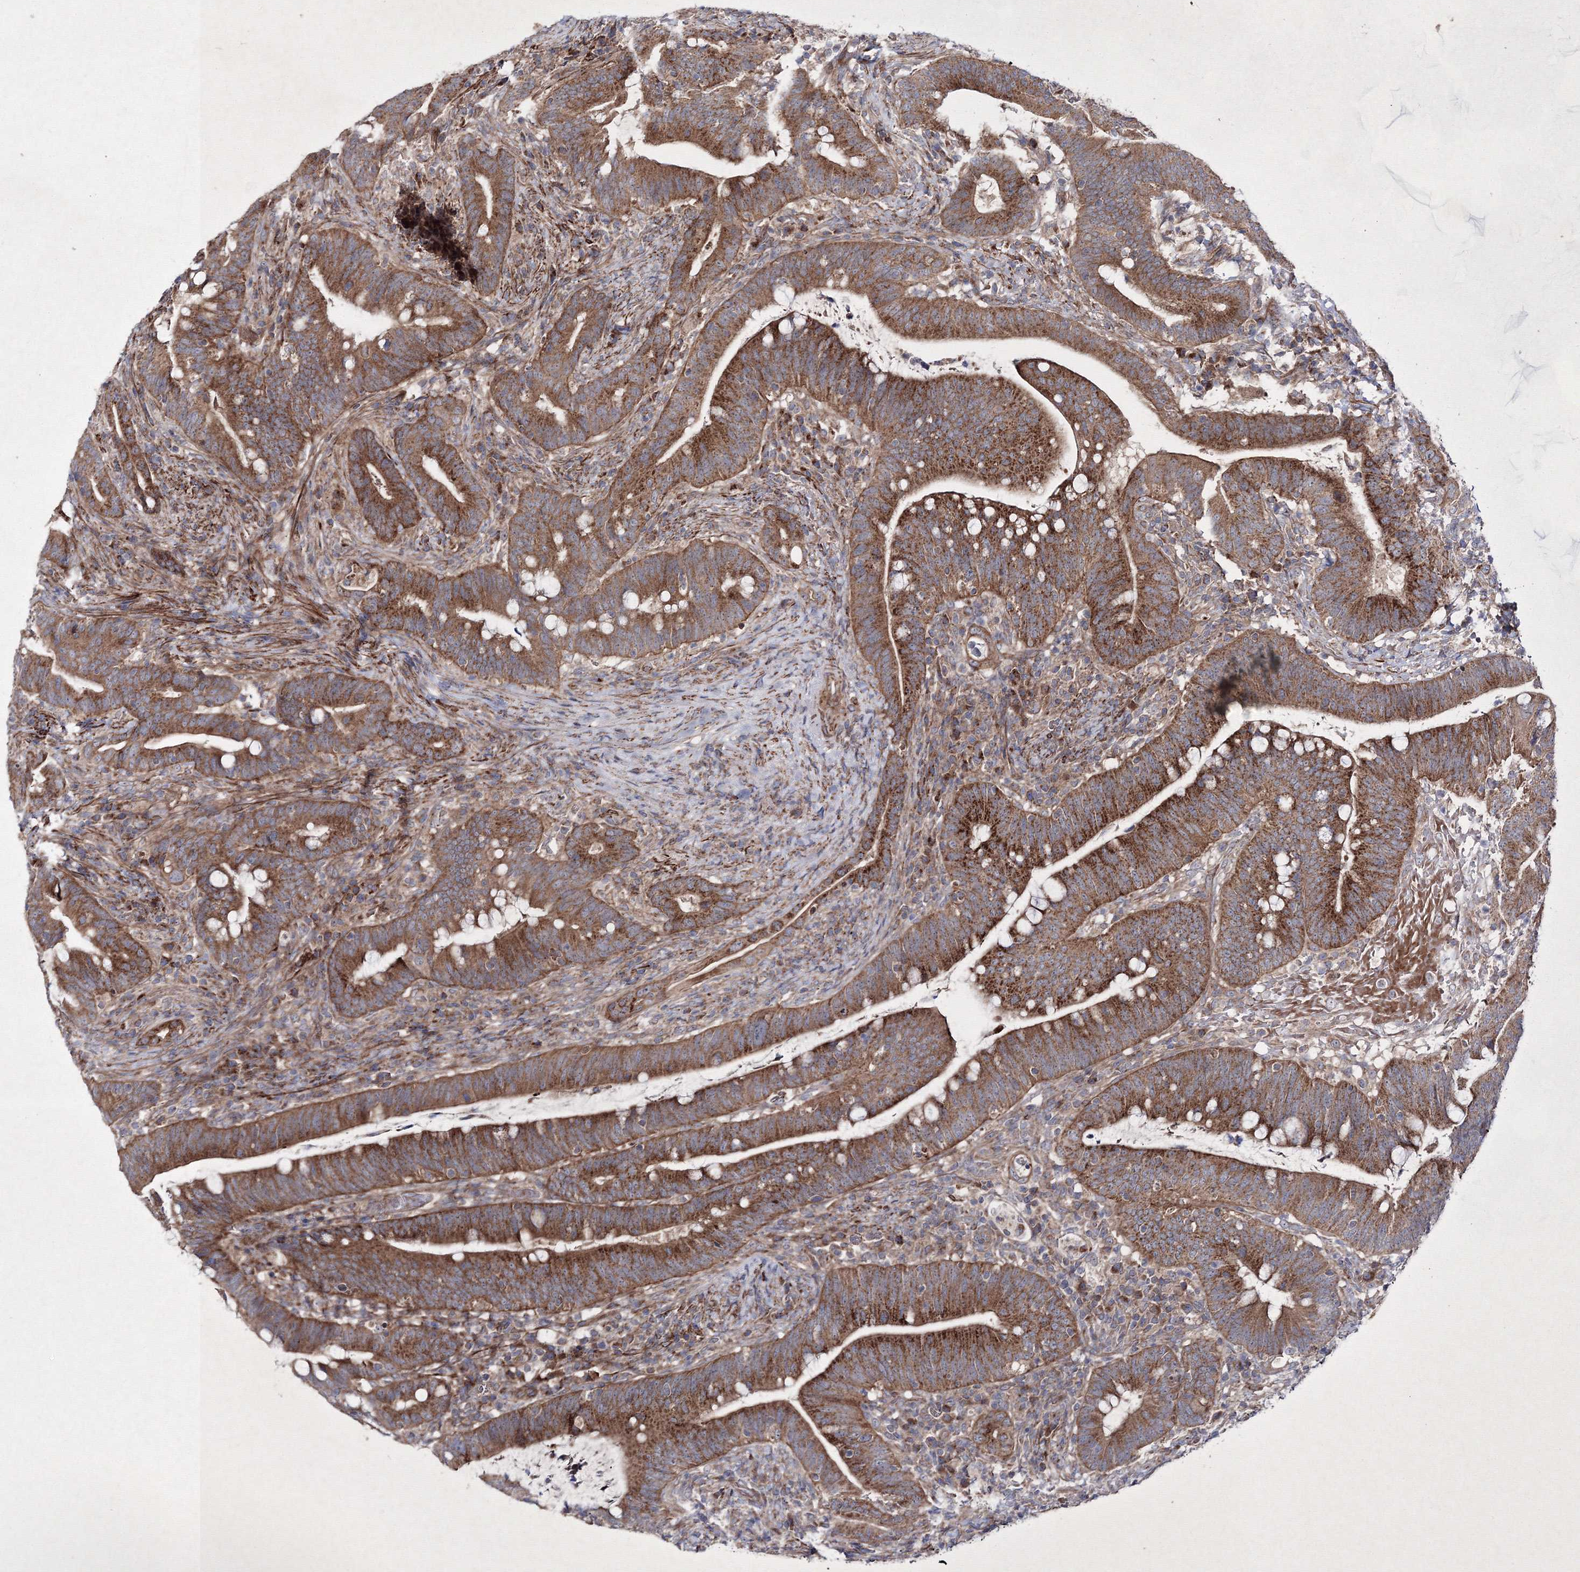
{"staining": {"intensity": "strong", "quantity": ">75%", "location": "cytoplasmic/membranous"}, "tissue": "colorectal cancer", "cell_type": "Tumor cells", "image_type": "cancer", "snomed": [{"axis": "morphology", "description": "Adenocarcinoma, NOS"}, {"axis": "topography", "description": "Colon"}], "caption": "Immunohistochemistry (IHC) staining of colorectal adenocarcinoma, which demonstrates high levels of strong cytoplasmic/membranous expression in about >75% of tumor cells indicating strong cytoplasmic/membranous protein positivity. The staining was performed using DAB (3,3'-diaminobenzidine) (brown) for protein detection and nuclei were counterstained in hematoxylin (blue).", "gene": "GFM1", "patient": {"sex": "female", "age": 66}}